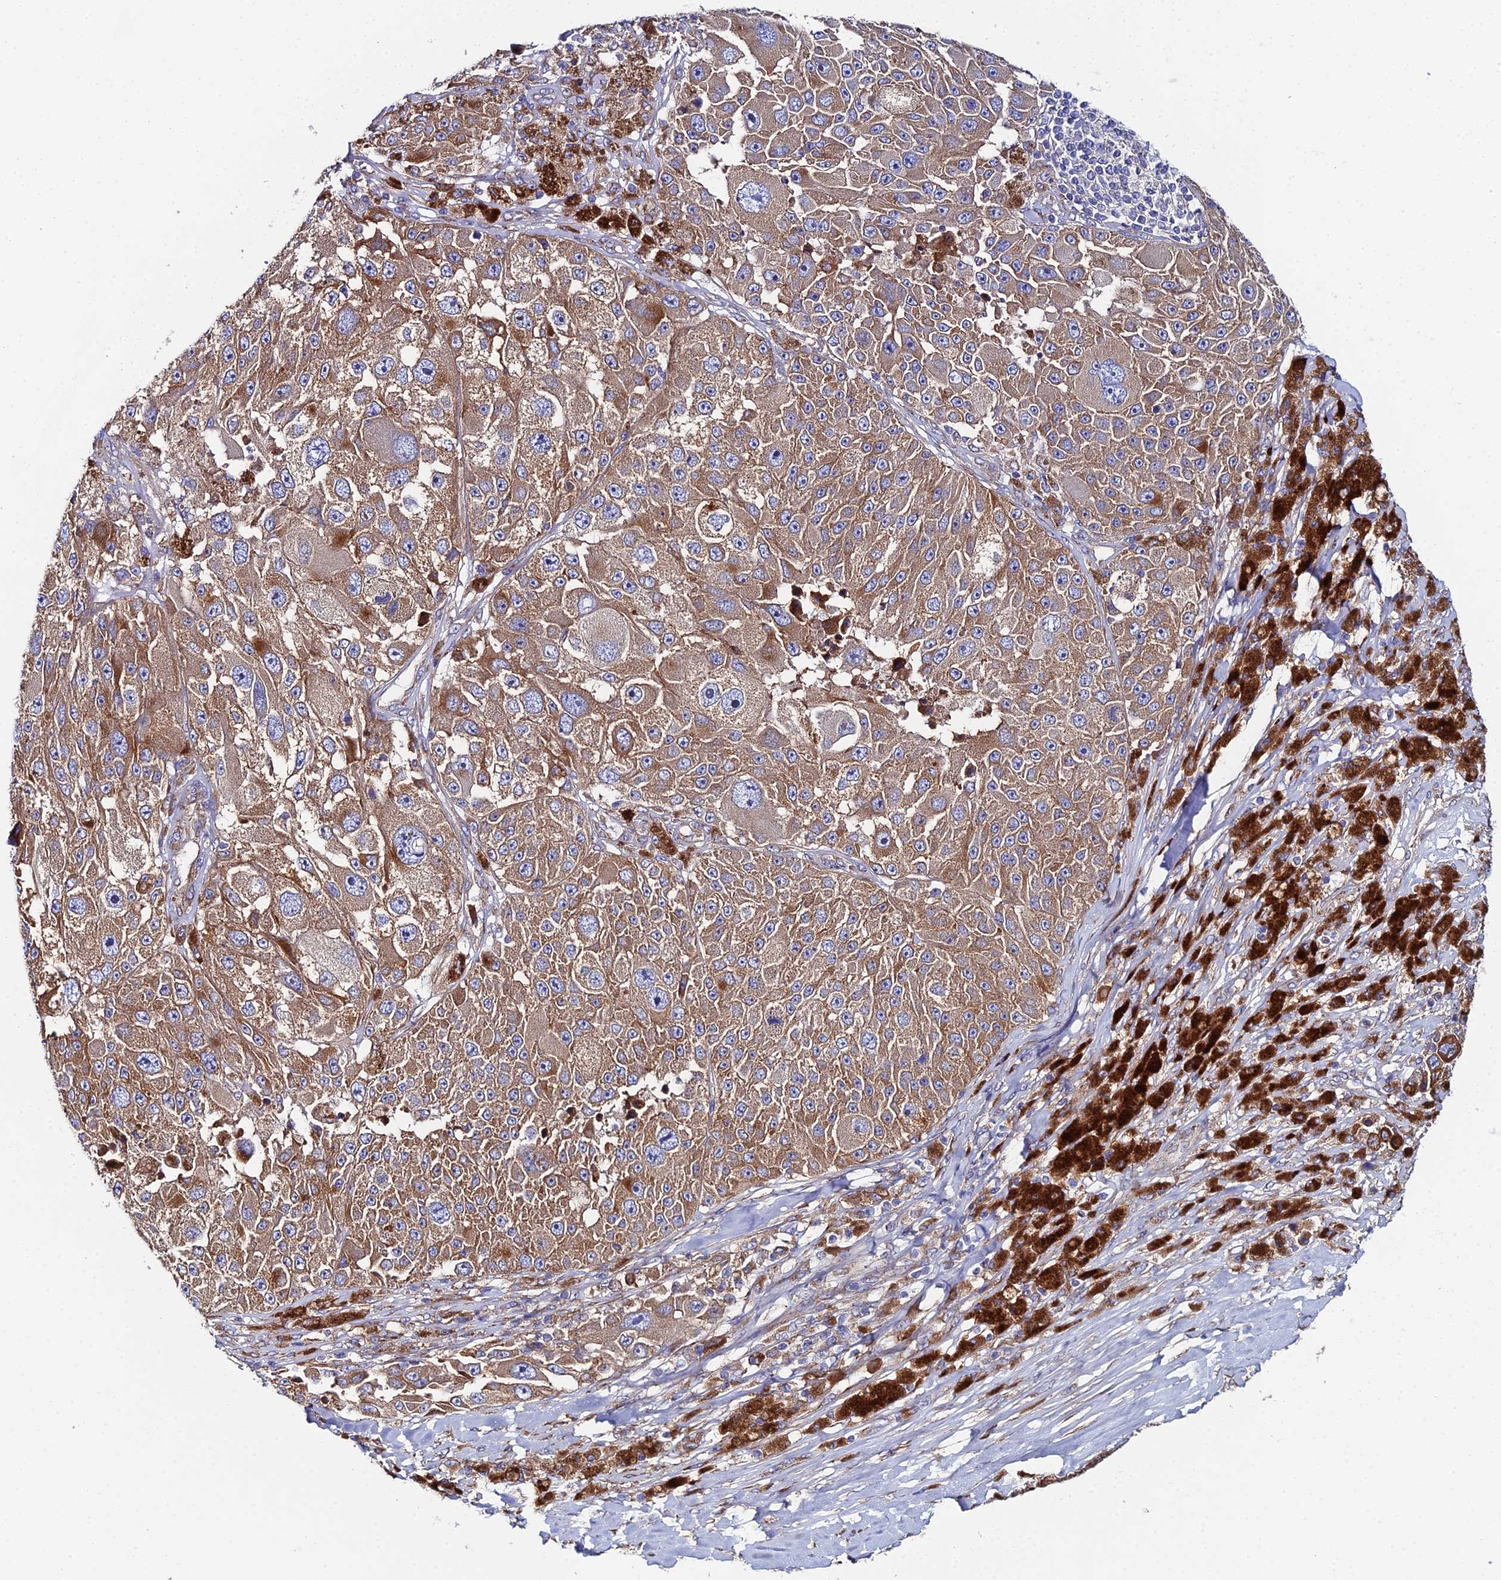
{"staining": {"intensity": "strong", "quantity": ">75%", "location": "cytoplasmic/membranous"}, "tissue": "melanoma", "cell_type": "Tumor cells", "image_type": "cancer", "snomed": [{"axis": "morphology", "description": "Malignant melanoma, Metastatic site"}, {"axis": "topography", "description": "Lymph node"}], "caption": "Protein expression analysis of human melanoma reveals strong cytoplasmic/membranous staining in about >75% of tumor cells.", "gene": "CLCN3", "patient": {"sex": "male", "age": 62}}